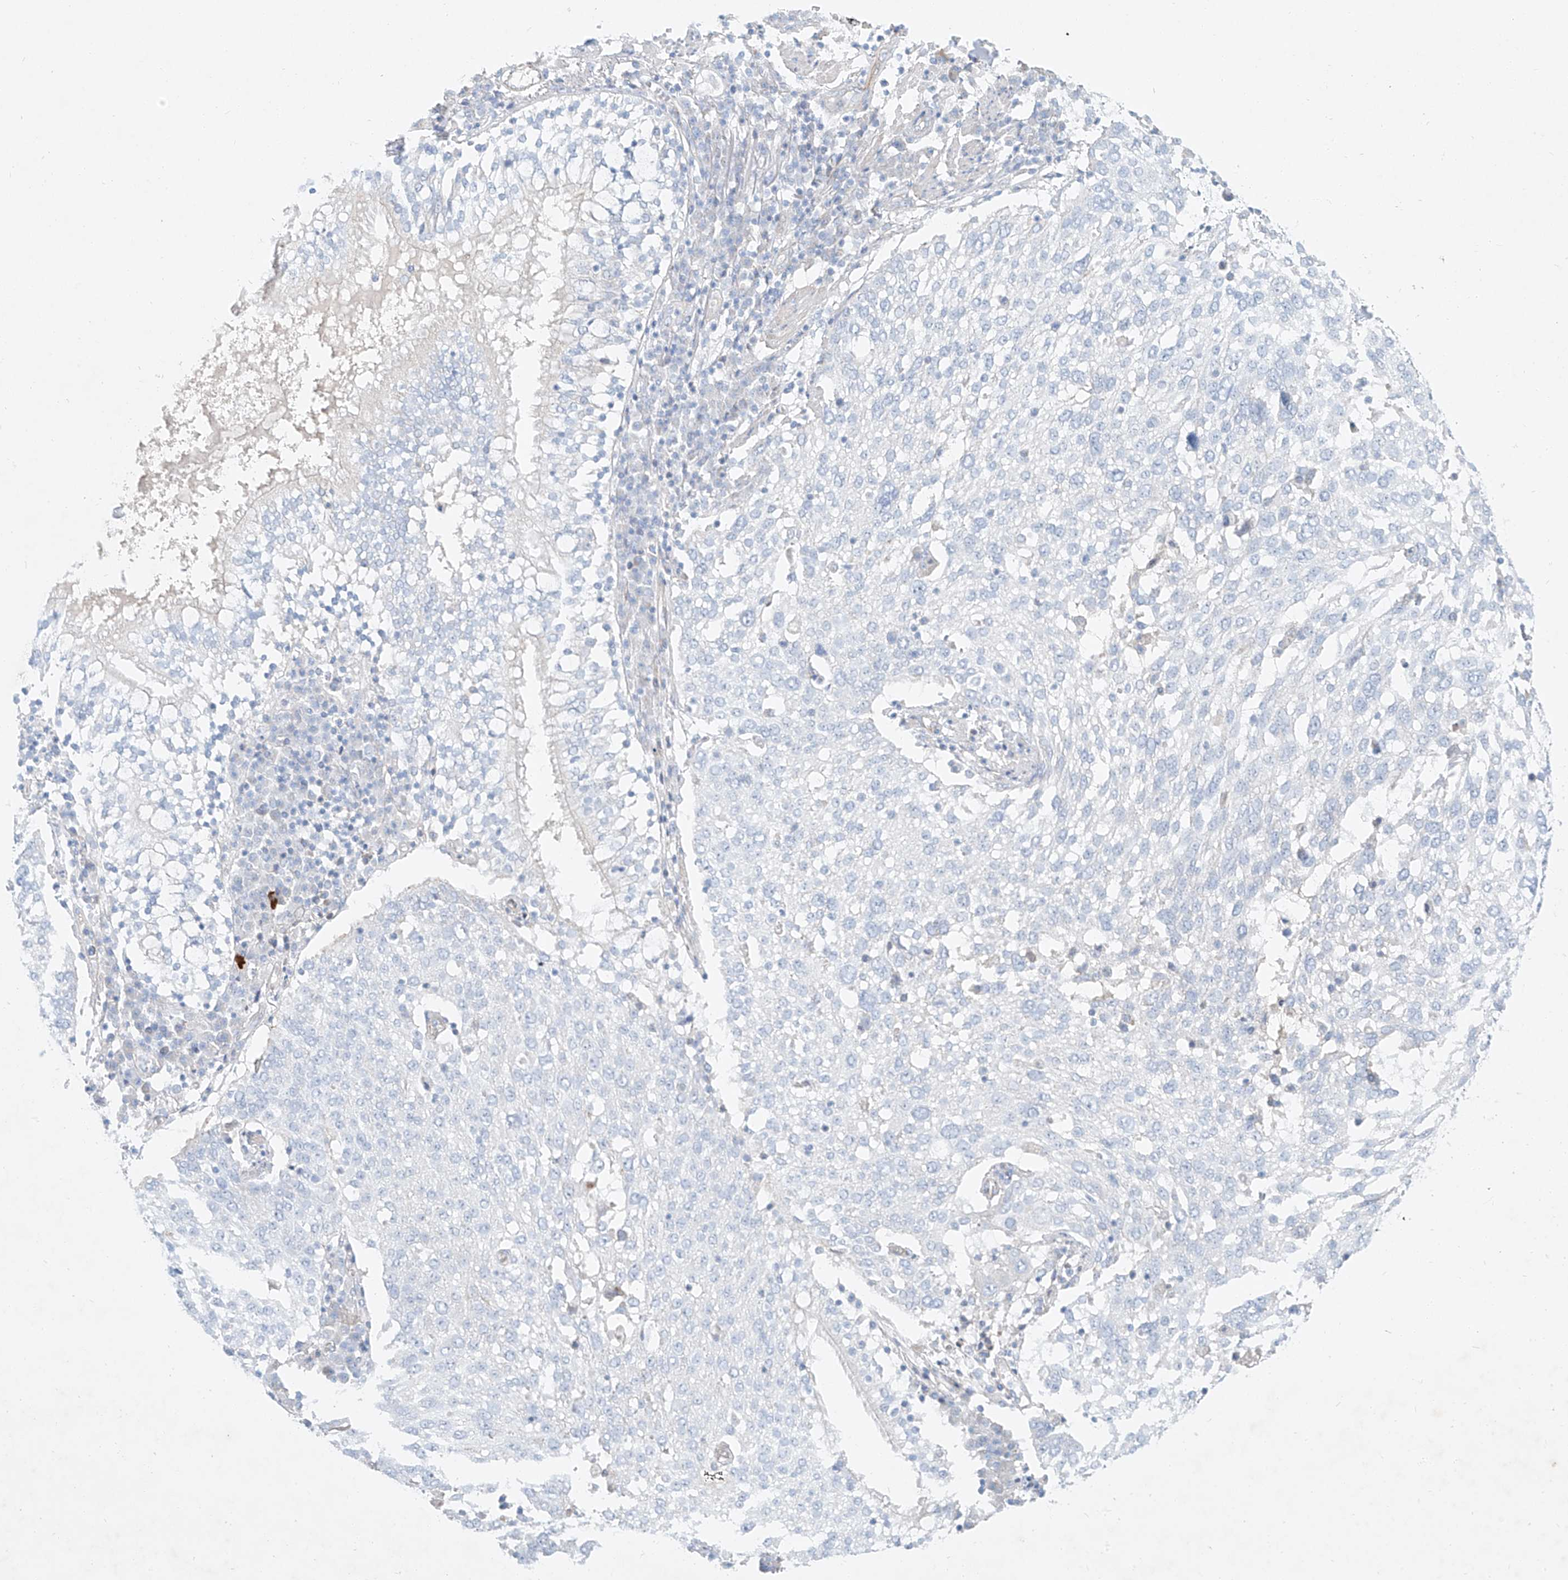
{"staining": {"intensity": "negative", "quantity": "none", "location": "none"}, "tissue": "lung cancer", "cell_type": "Tumor cells", "image_type": "cancer", "snomed": [{"axis": "morphology", "description": "Squamous cell carcinoma, NOS"}, {"axis": "topography", "description": "Lung"}], "caption": "Protein analysis of squamous cell carcinoma (lung) displays no significant expression in tumor cells.", "gene": "AJM1", "patient": {"sex": "male", "age": 65}}